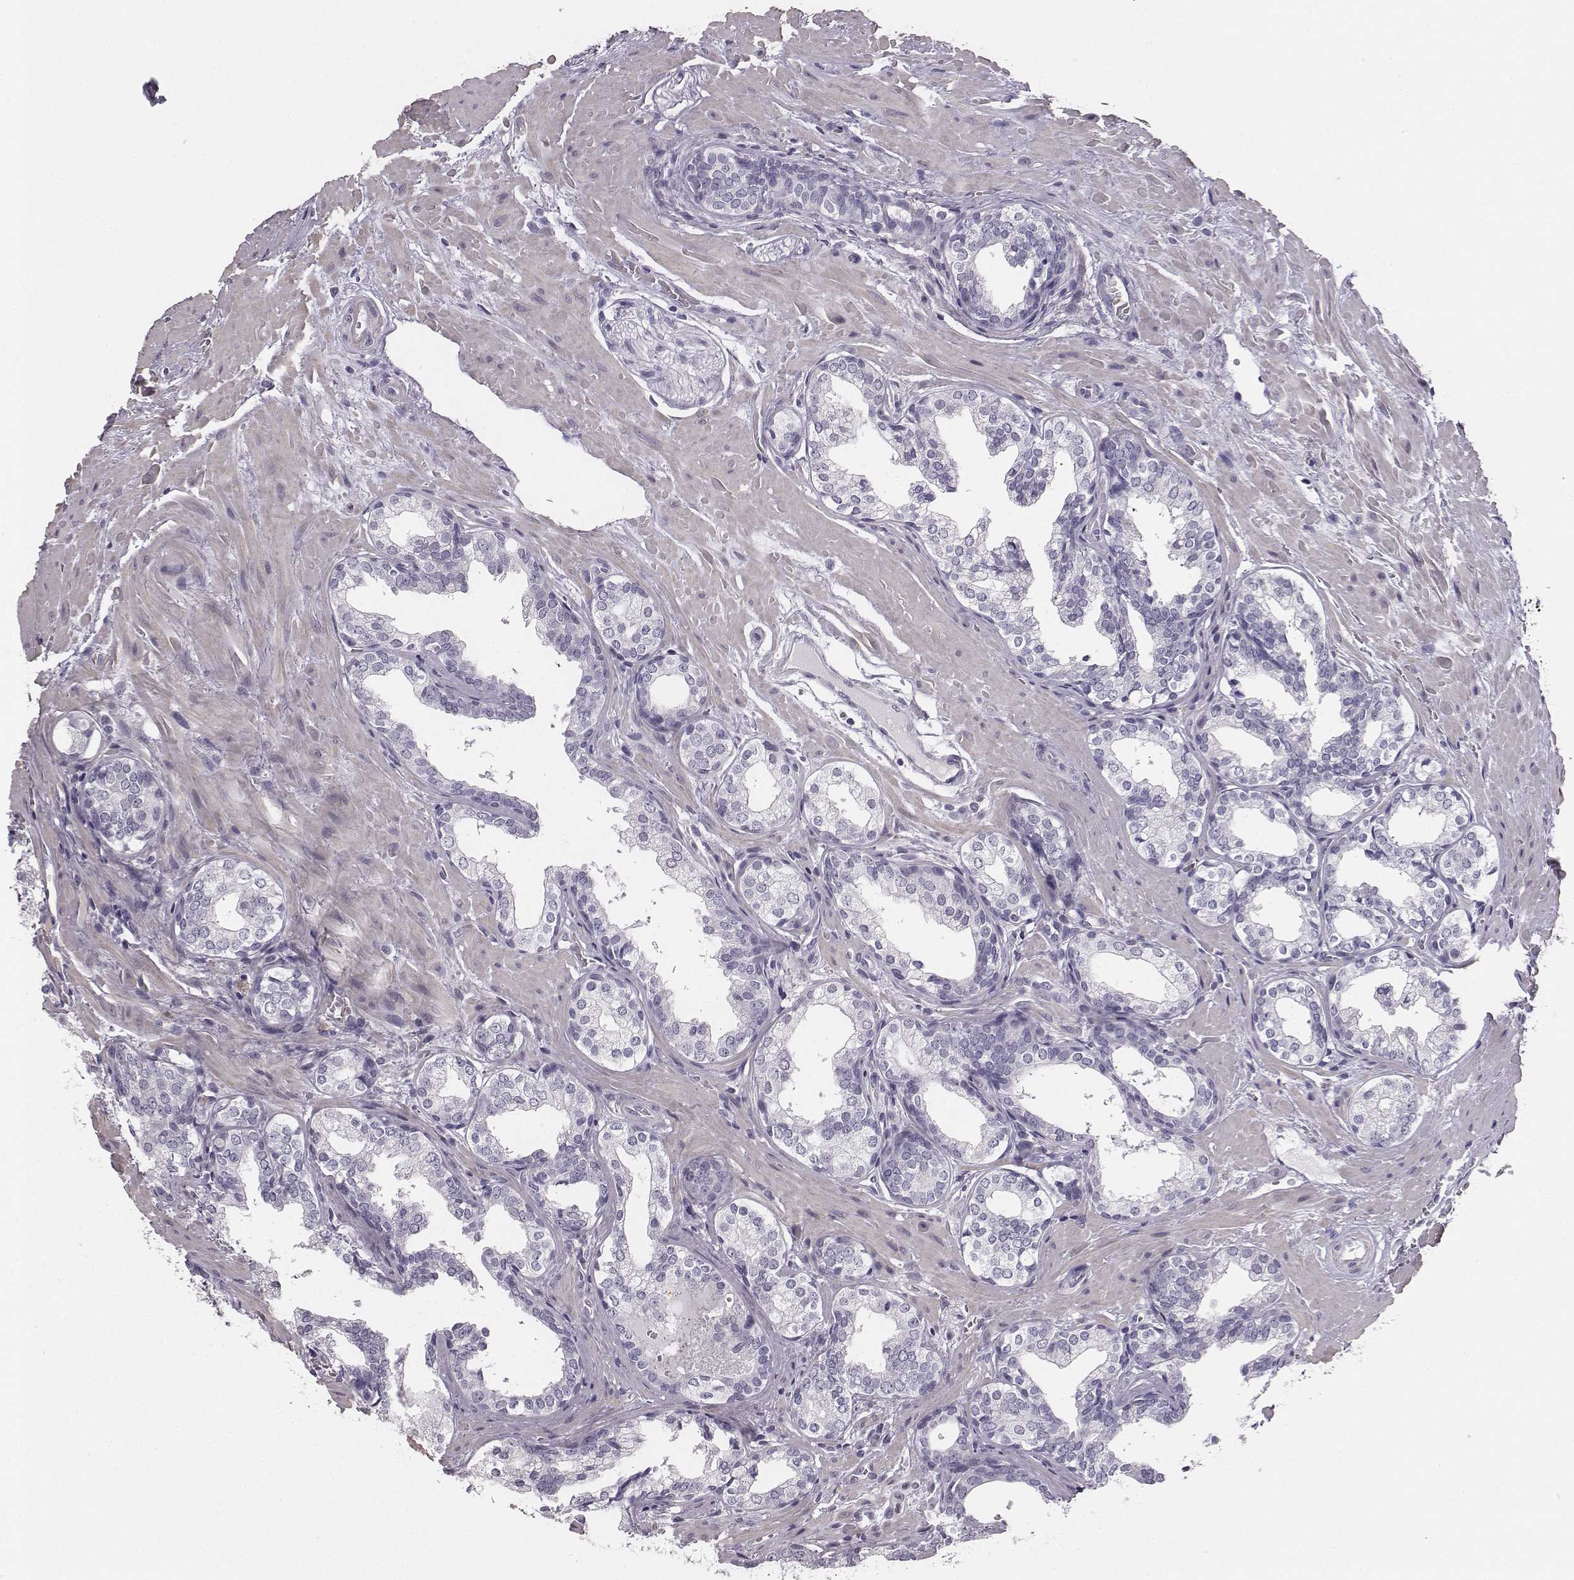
{"staining": {"intensity": "negative", "quantity": "none", "location": "none"}, "tissue": "prostate cancer", "cell_type": "Tumor cells", "image_type": "cancer", "snomed": [{"axis": "morphology", "description": "Adenocarcinoma, NOS"}, {"axis": "topography", "description": "Prostate"}], "caption": "Immunohistochemistry histopathology image of prostate cancer stained for a protein (brown), which exhibits no expression in tumor cells. Brightfield microscopy of IHC stained with DAB (3,3'-diaminobenzidine) (brown) and hematoxylin (blue), captured at high magnification.", "gene": "ADAM7", "patient": {"sex": "male", "age": 66}}